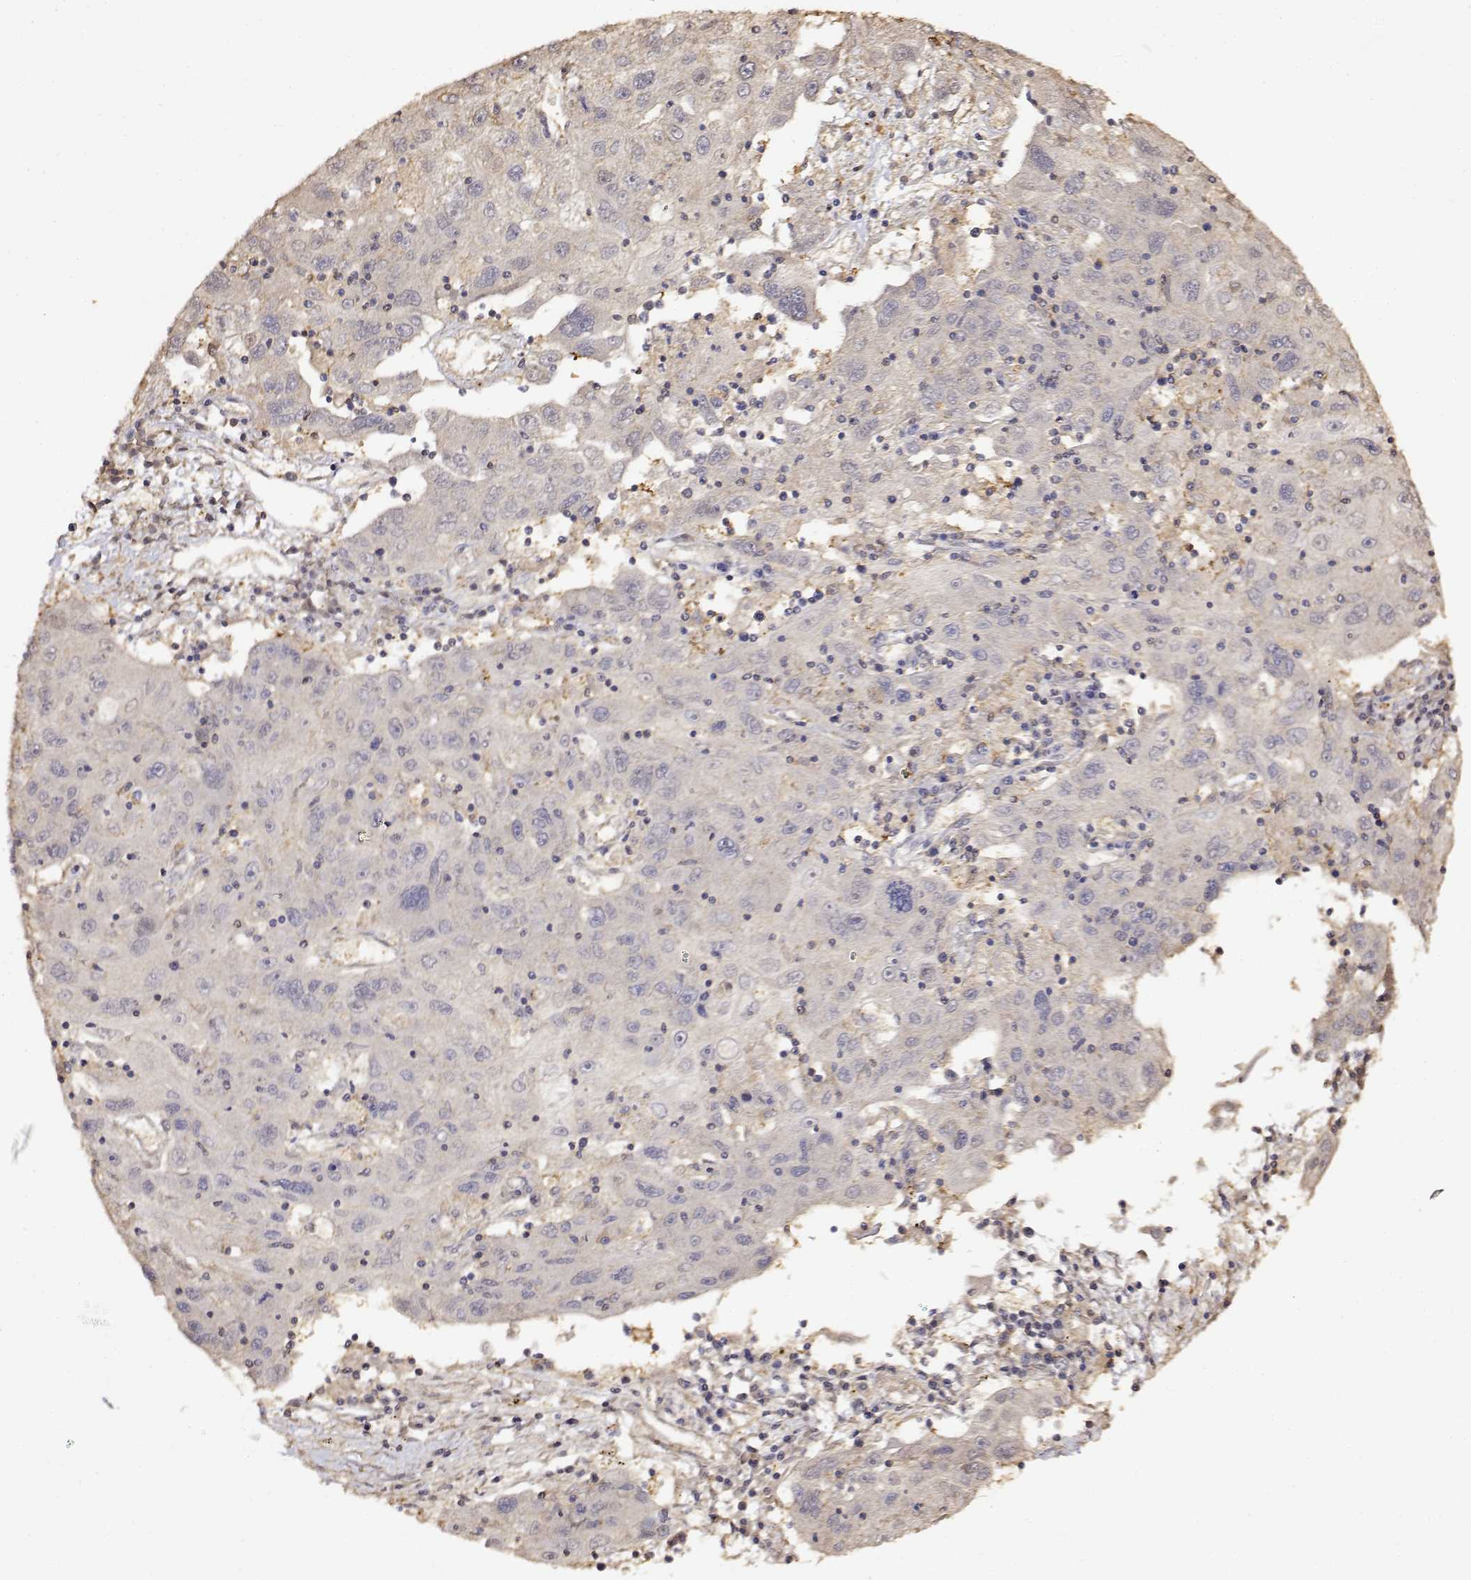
{"staining": {"intensity": "negative", "quantity": "none", "location": "none"}, "tissue": "stomach cancer", "cell_type": "Tumor cells", "image_type": "cancer", "snomed": [{"axis": "morphology", "description": "Adenocarcinoma, NOS"}, {"axis": "topography", "description": "Stomach"}], "caption": "Immunohistochemical staining of stomach adenocarcinoma demonstrates no significant positivity in tumor cells. (Stains: DAB (3,3'-diaminobenzidine) immunohistochemistry (IHC) with hematoxylin counter stain, Microscopy: brightfield microscopy at high magnification).", "gene": "TPI1", "patient": {"sex": "male", "age": 56}}